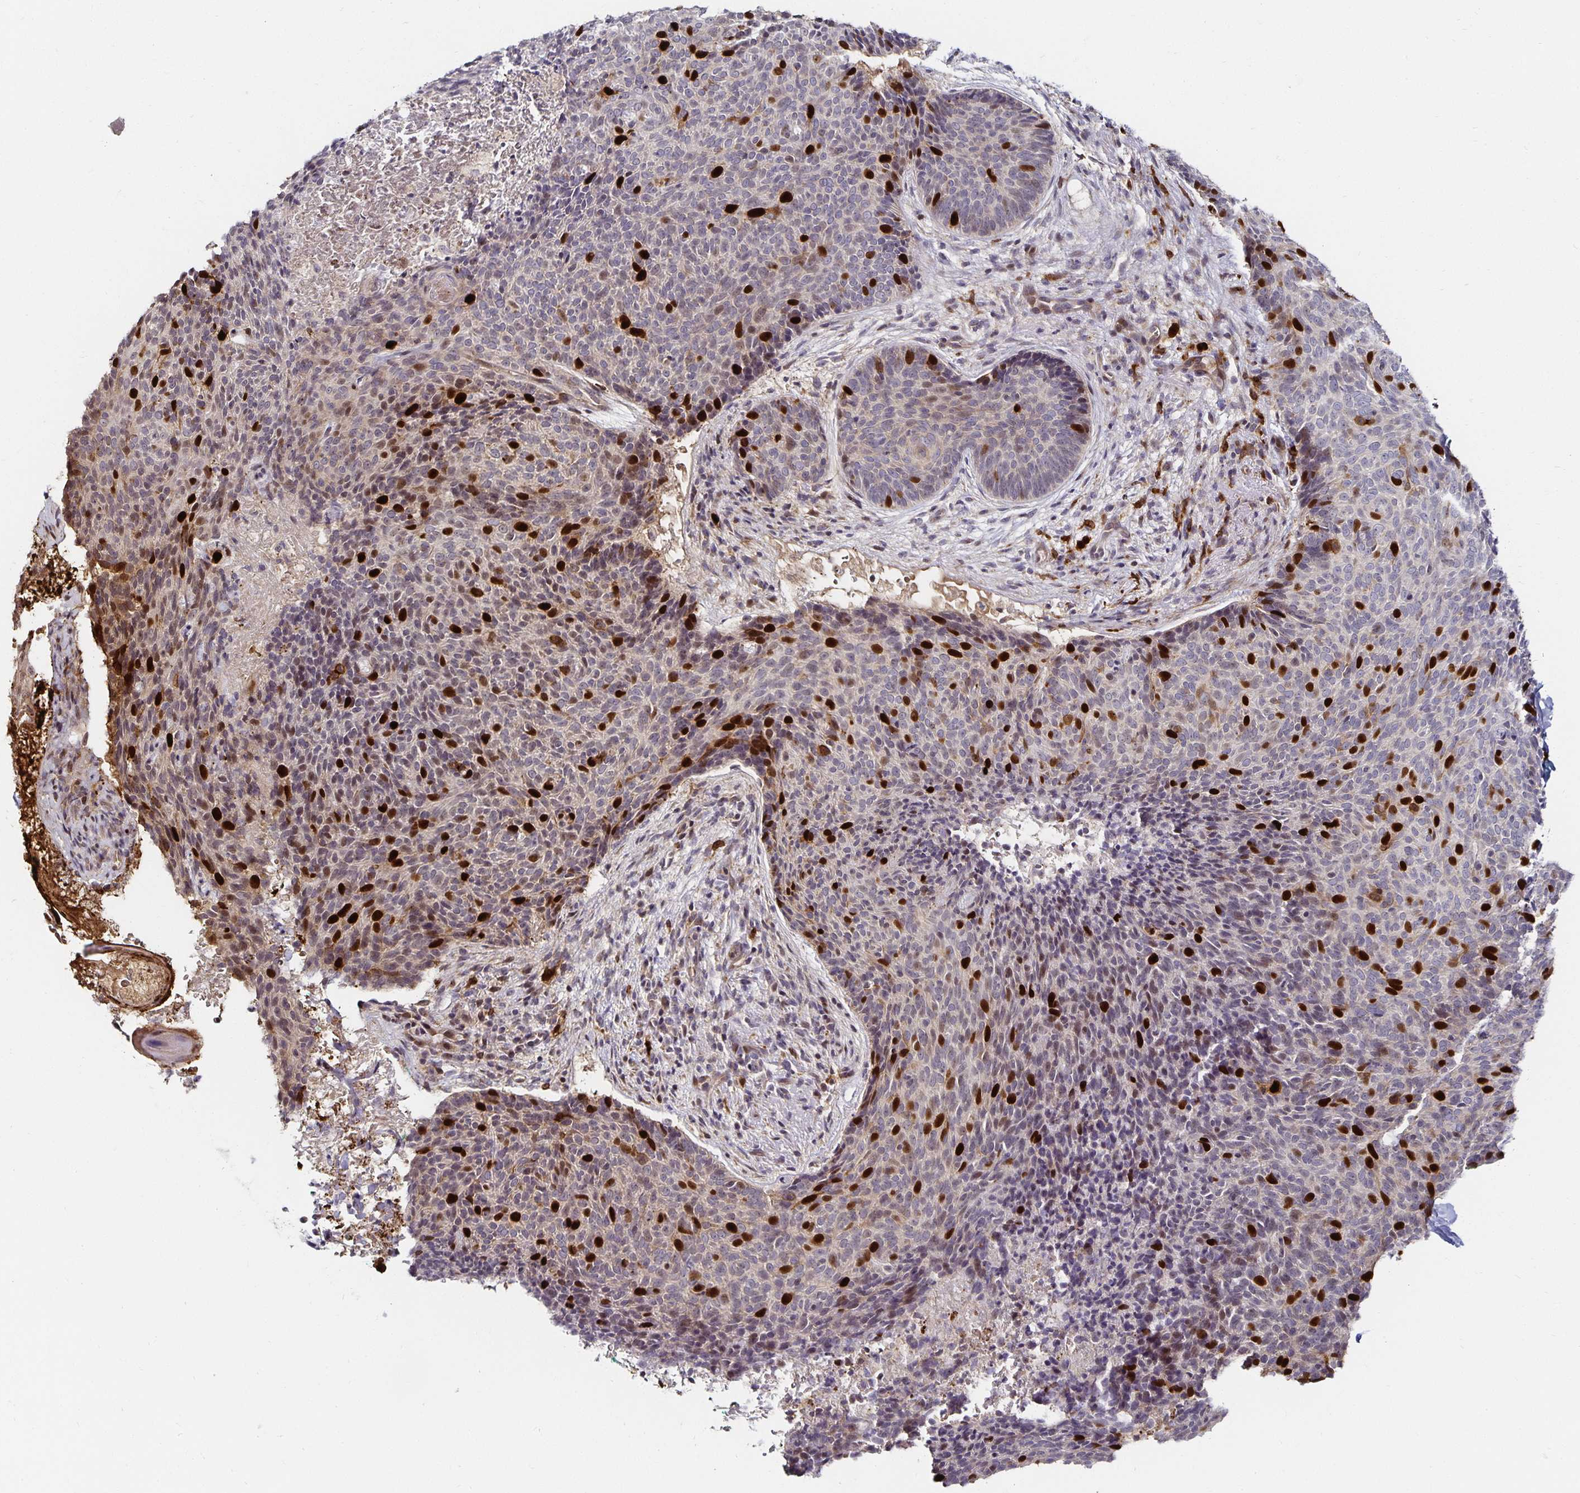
{"staining": {"intensity": "strong", "quantity": "<25%", "location": "nuclear"}, "tissue": "skin cancer", "cell_type": "Tumor cells", "image_type": "cancer", "snomed": [{"axis": "morphology", "description": "Basal cell carcinoma"}, {"axis": "topography", "description": "Skin"}, {"axis": "topography", "description": "Skin of head"}], "caption": "Immunohistochemical staining of human skin cancer (basal cell carcinoma) shows medium levels of strong nuclear protein staining in approximately <25% of tumor cells.", "gene": "ANLN", "patient": {"sex": "female", "age": 92}}